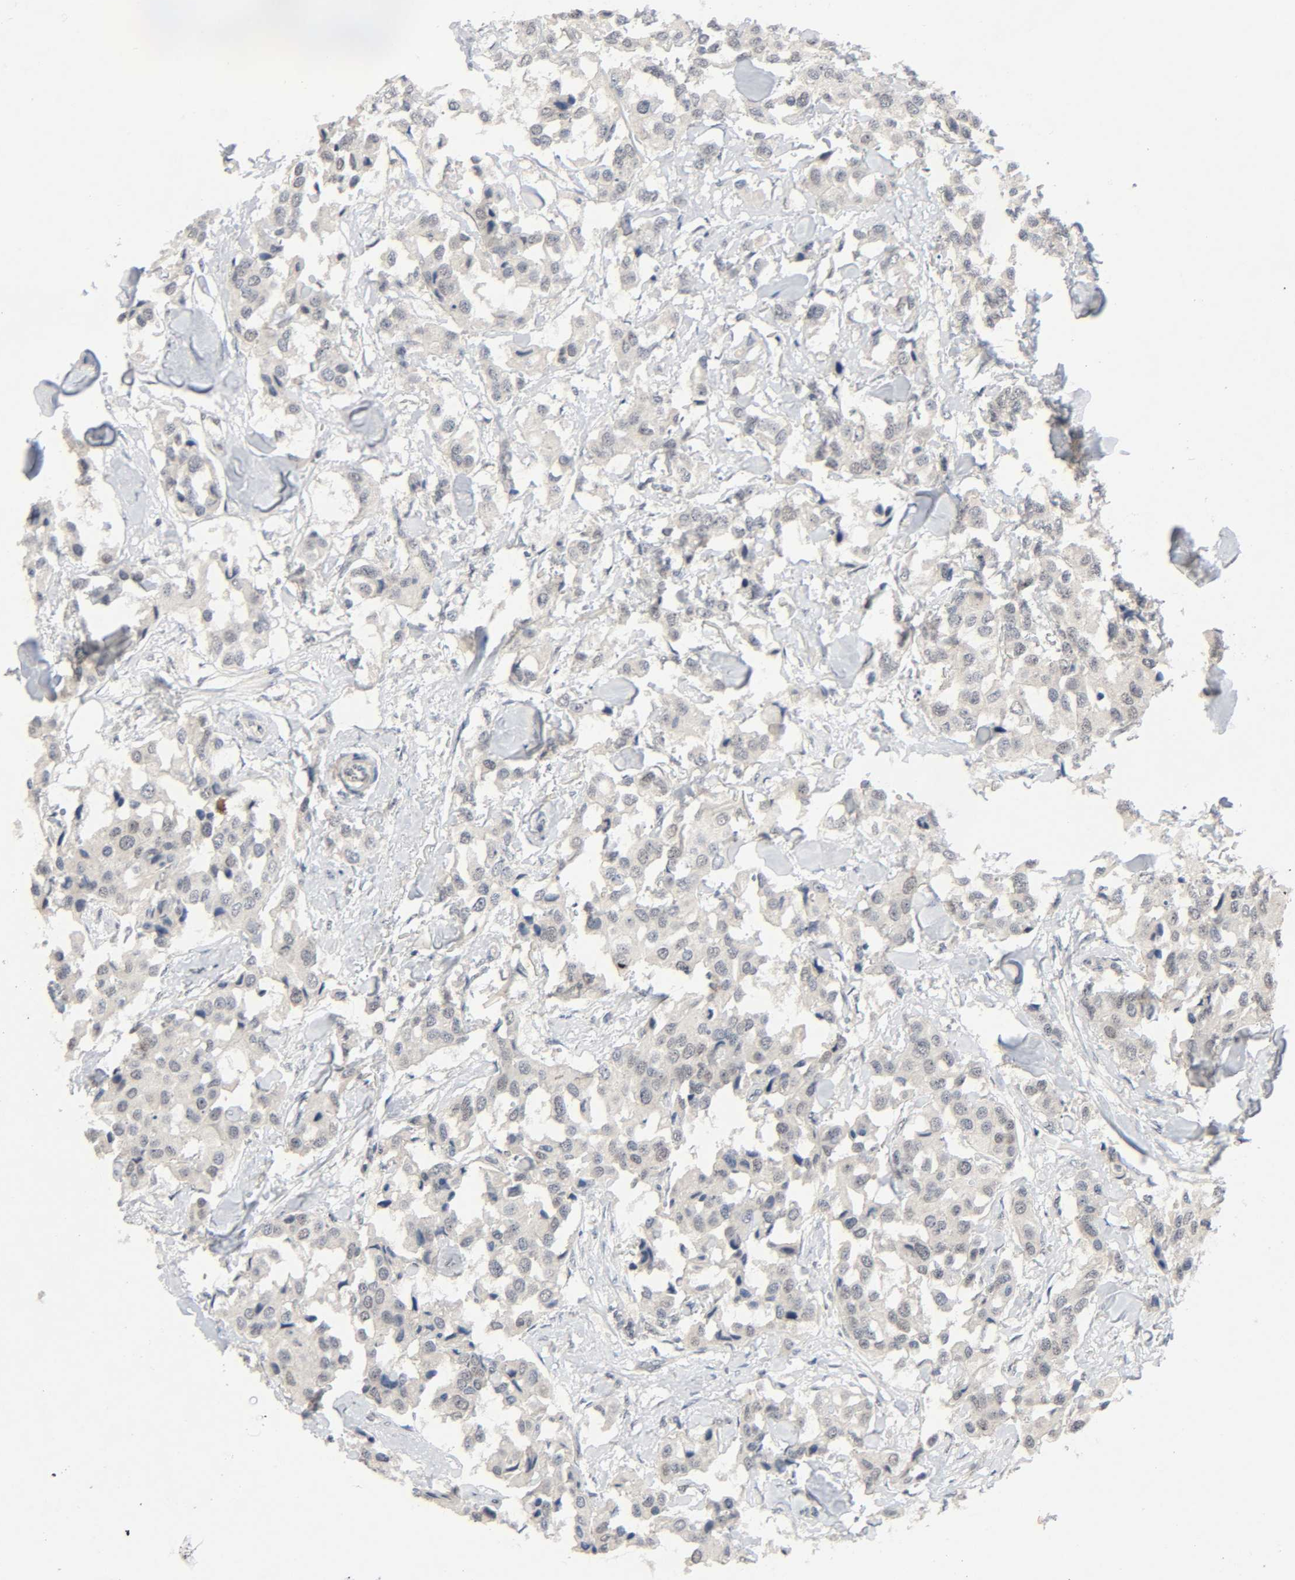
{"staining": {"intensity": "weak", "quantity": "<25%", "location": "nuclear"}, "tissue": "breast cancer", "cell_type": "Tumor cells", "image_type": "cancer", "snomed": [{"axis": "morphology", "description": "Duct carcinoma"}, {"axis": "topography", "description": "Breast"}], "caption": "An image of human breast cancer is negative for staining in tumor cells.", "gene": "MAPKAPK5", "patient": {"sex": "female", "age": 80}}